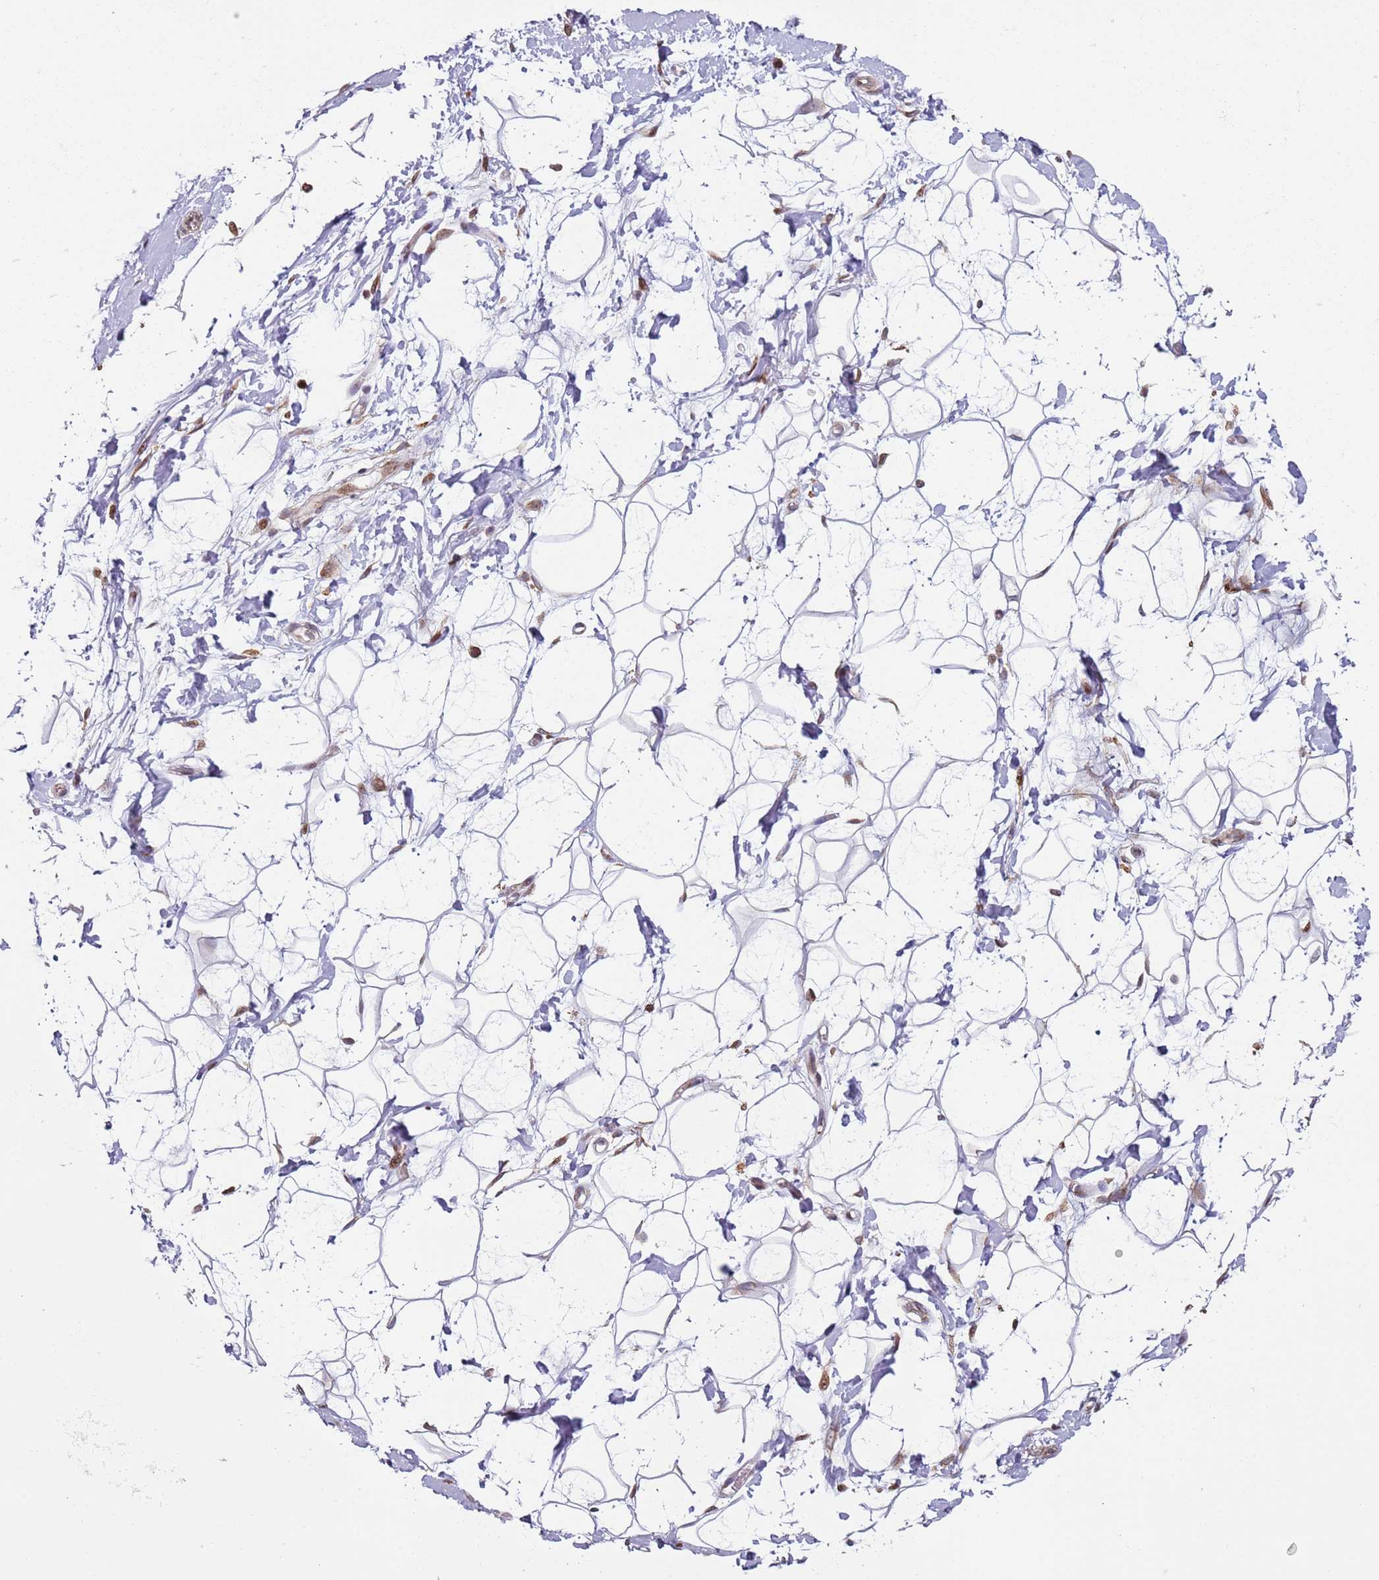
{"staining": {"intensity": "weak", "quantity": ">75%", "location": "nuclear"}, "tissue": "adipose tissue", "cell_type": "Adipocytes", "image_type": "normal", "snomed": [{"axis": "morphology", "description": "Normal tissue, NOS"}, {"axis": "topography", "description": "Breast"}], "caption": "Immunohistochemical staining of benign adipose tissue exhibits >75% levels of weak nuclear protein staining in approximately >75% of adipocytes.", "gene": "HNRNPLL", "patient": {"sex": "female", "age": 26}}